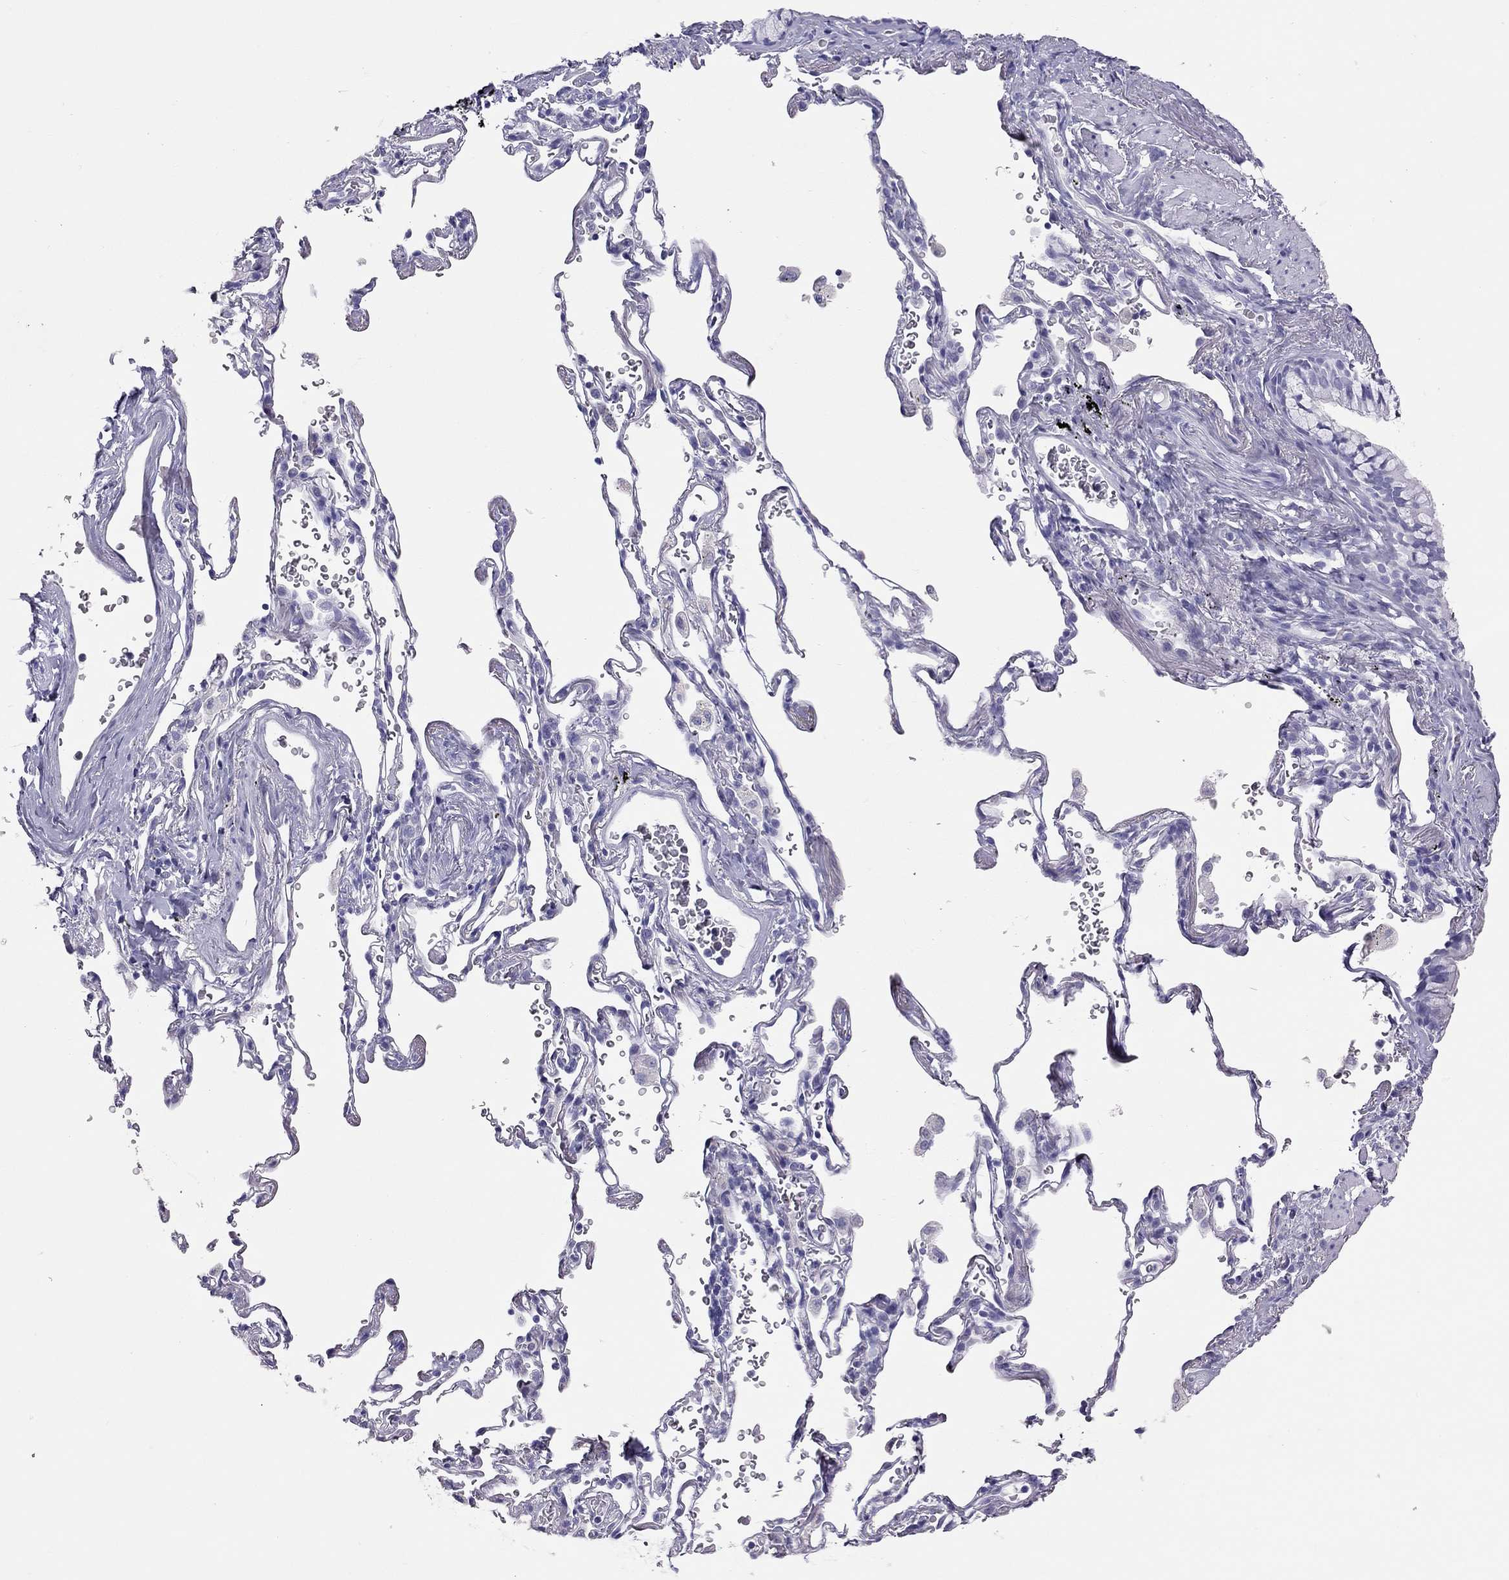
{"staining": {"intensity": "negative", "quantity": "none", "location": "none"}, "tissue": "adipose tissue", "cell_type": "Adipocytes", "image_type": "normal", "snomed": [{"axis": "morphology", "description": "Normal tissue, NOS"}, {"axis": "morphology", "description": "Adenocarcinoma, NOS"}, {"axis": "topography", "description": "Cartilage tissue"}, {"axis": "topography", "description": "Lung"}], "caption": "Photomicrograph shows no protein positivity in adipocytes of benign adipose tissue.", "gene": "PSMB11", "patient": {"sex": "male", "age": 59}}